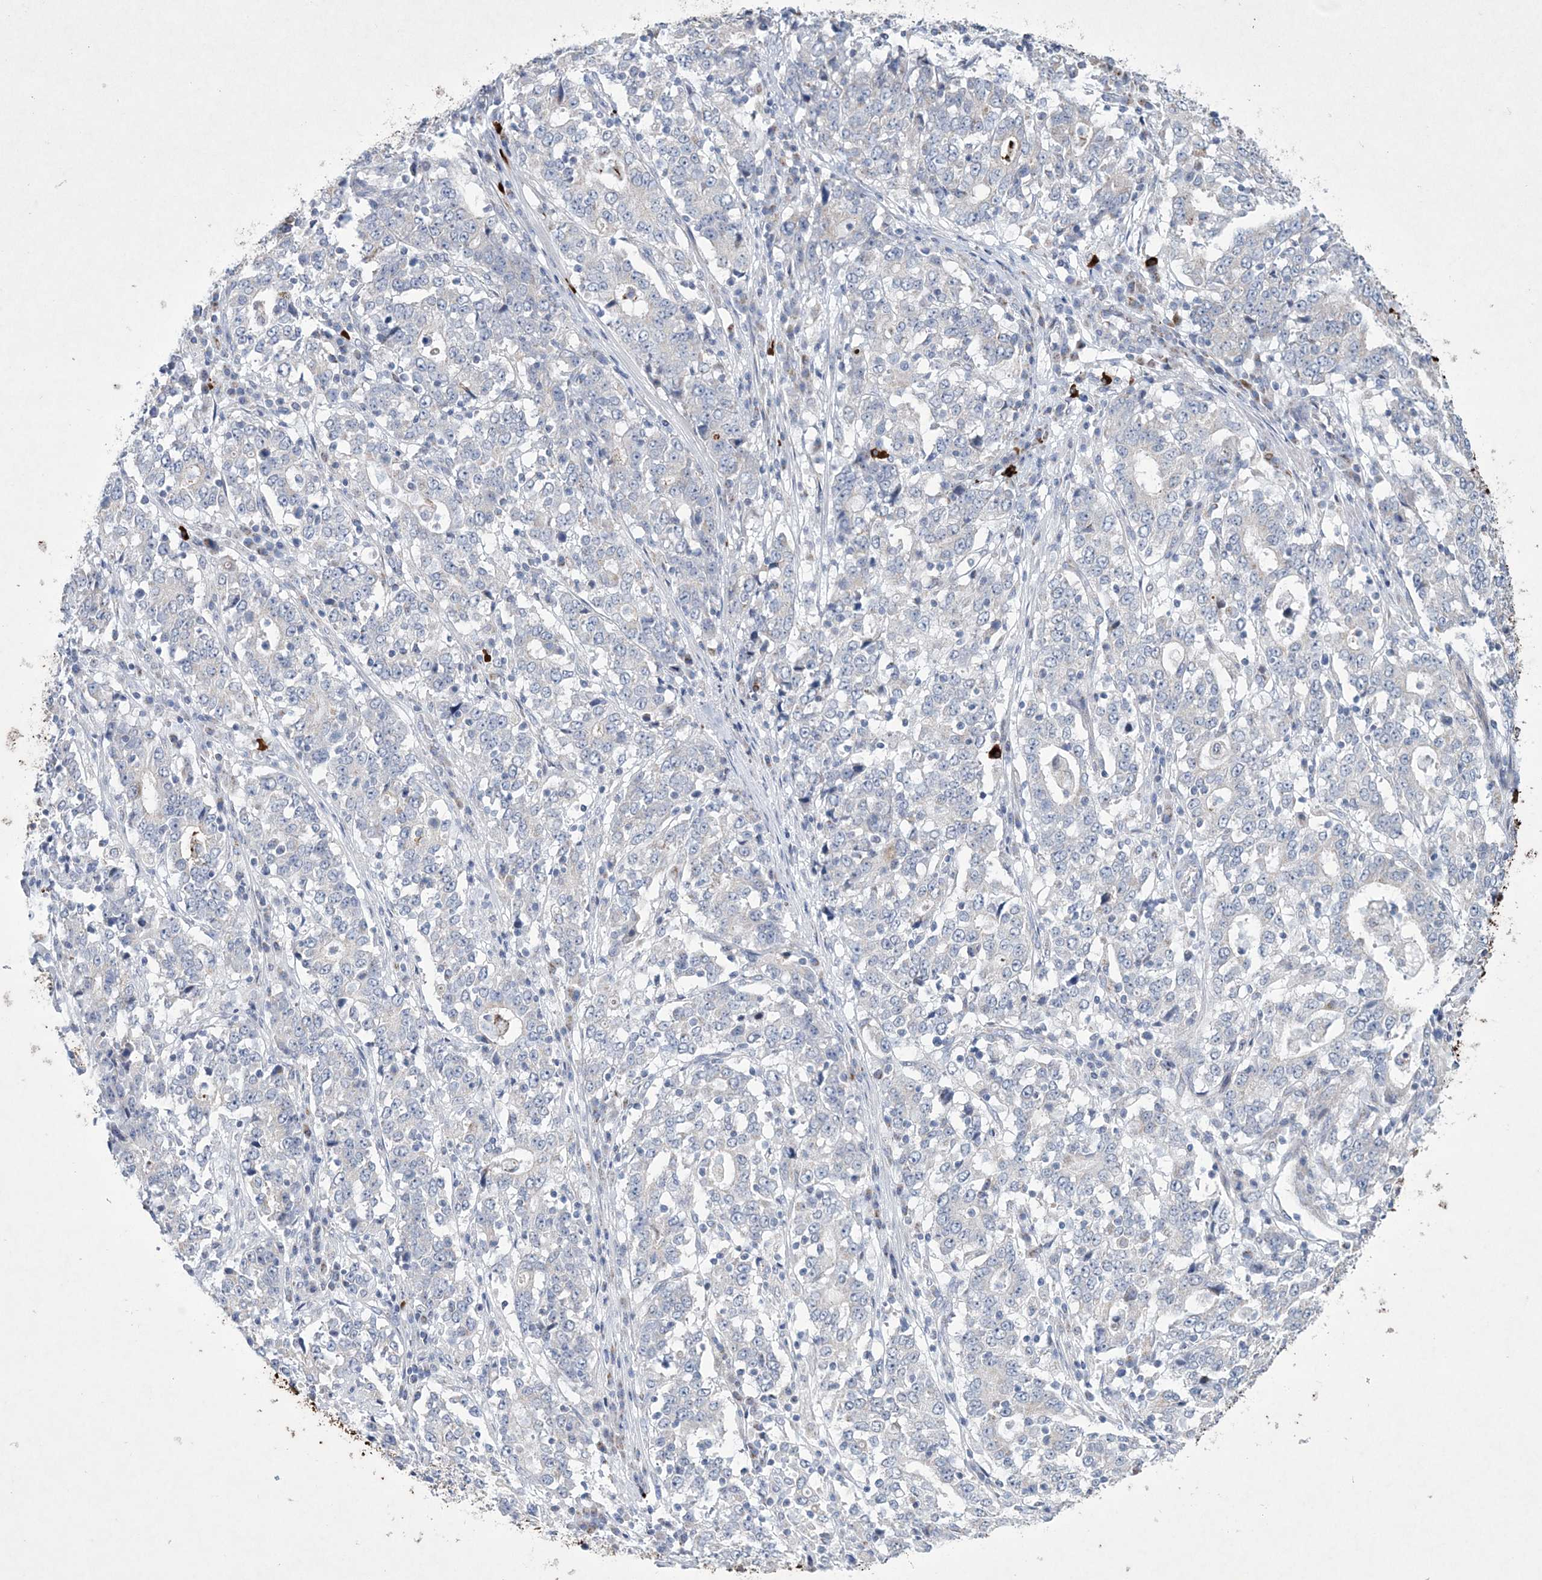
{"staining": {"intensity": "negative", "quantity": "none", "location": "none"}, "tissue": "stomach cancer", "cell_type": "Tumor cells", "image_type": "cancer", "snomed": [{"axis": "morphology", "description": "Adenocarcinoma, NOS"}, {"axis": "topography", "description": "Stomach"}], "caption": "Tumor cells show no significant positivity in stomach cancer (adenocarcinoma).", "gene": "CES4A", "patient": {"sex": "male", "age": 59}}